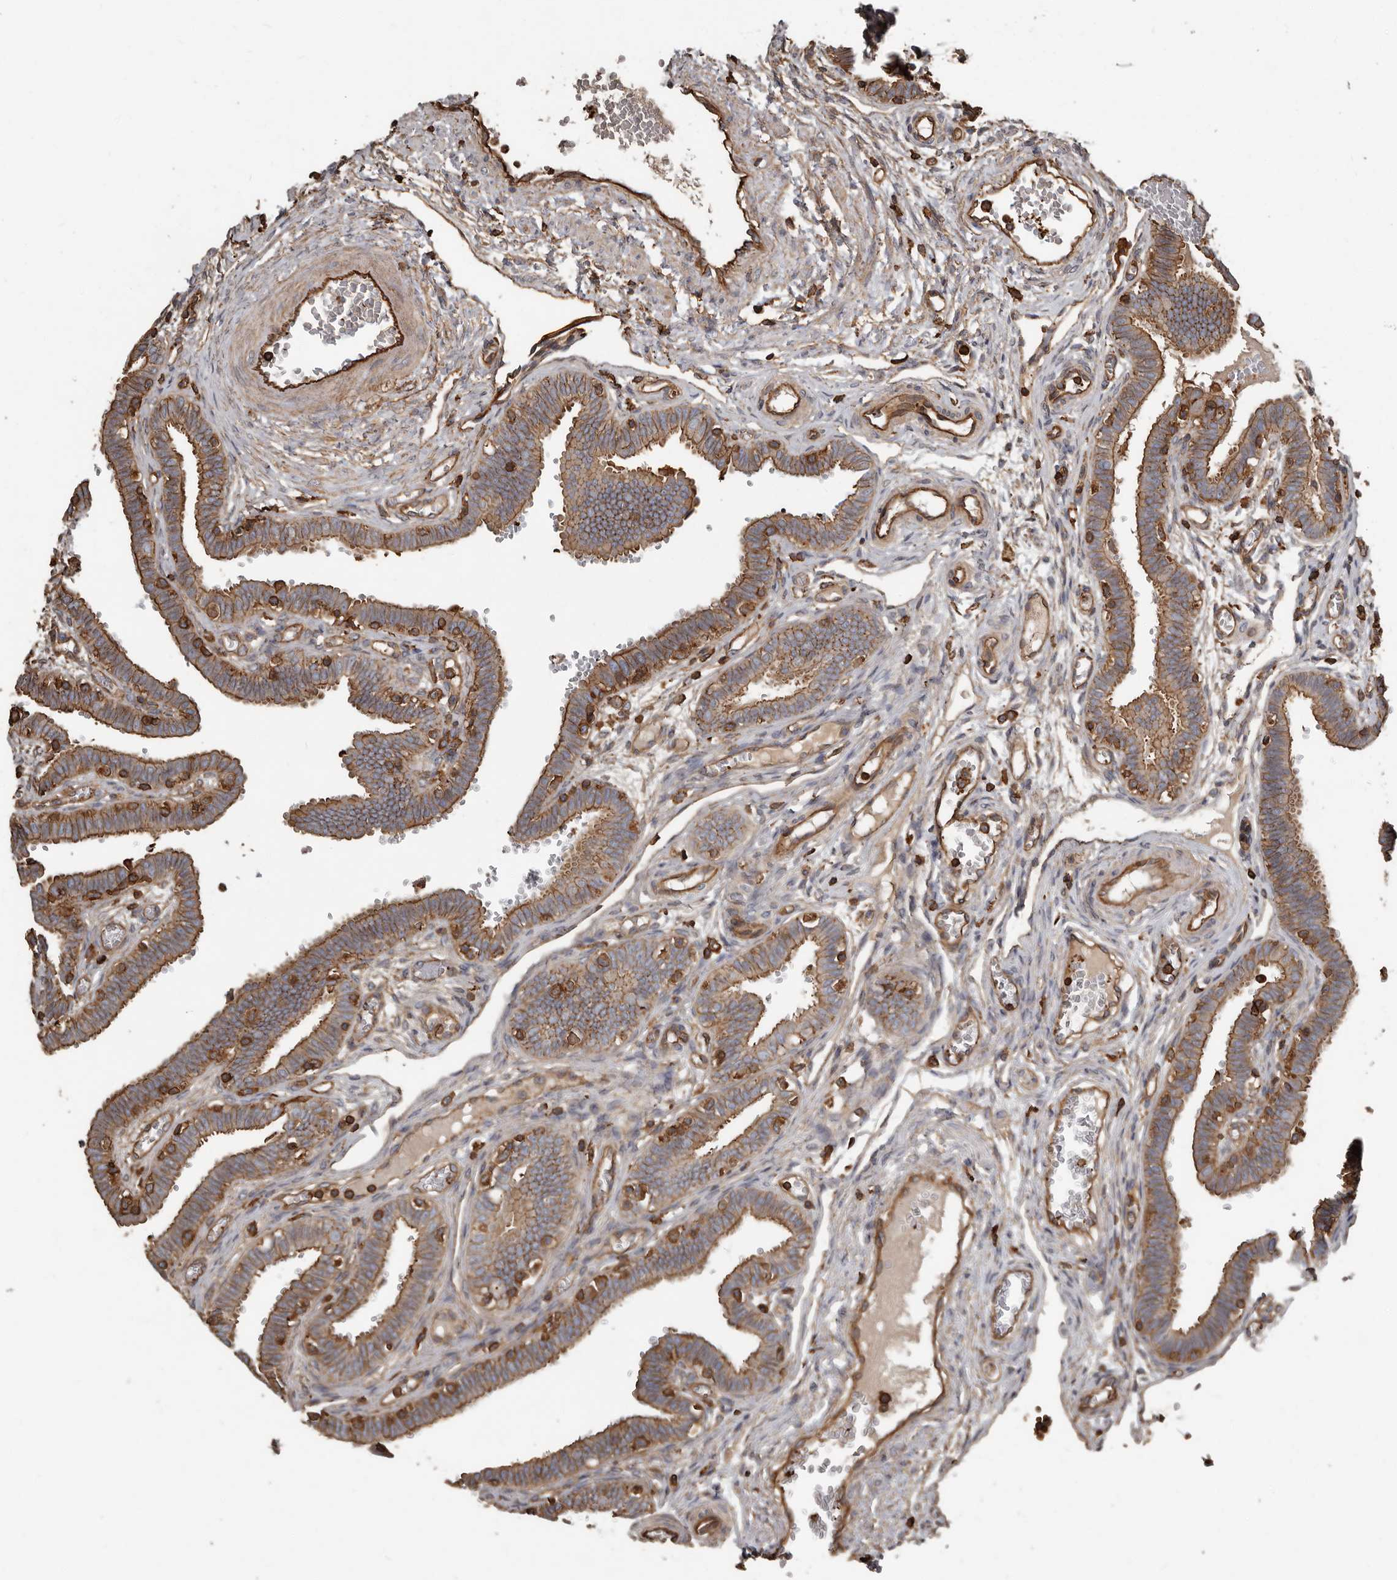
{"staining": {"intensity": "strong", "quantity": "25%-75%", "location": "cytoplasmic/membranous"}, "tissue": "fallopian tube", "cell_type": "Glandular cells", "image_type": "normal", "snomed": [{"axis": "morphology", "description": "Normal tissue, NOS"}, {"axis": "topography", "description": "Fallopian tube"}, {"axis": "topography", "description": "Placenta"}], "caption": "The histopathology image displays staining of normal fallopian tube, revealing strong cytoplasmic/membranous protein expression (brown color) within glandular cells. The protein of interest is stained brown, and the nuclei are stained in blue (DAB (3,3'-diaminobenzidine) IHC with brightfield microscopy, high magnification).", "gene": "DENND6B", "patient": {"sex": "female", "age": 32}}